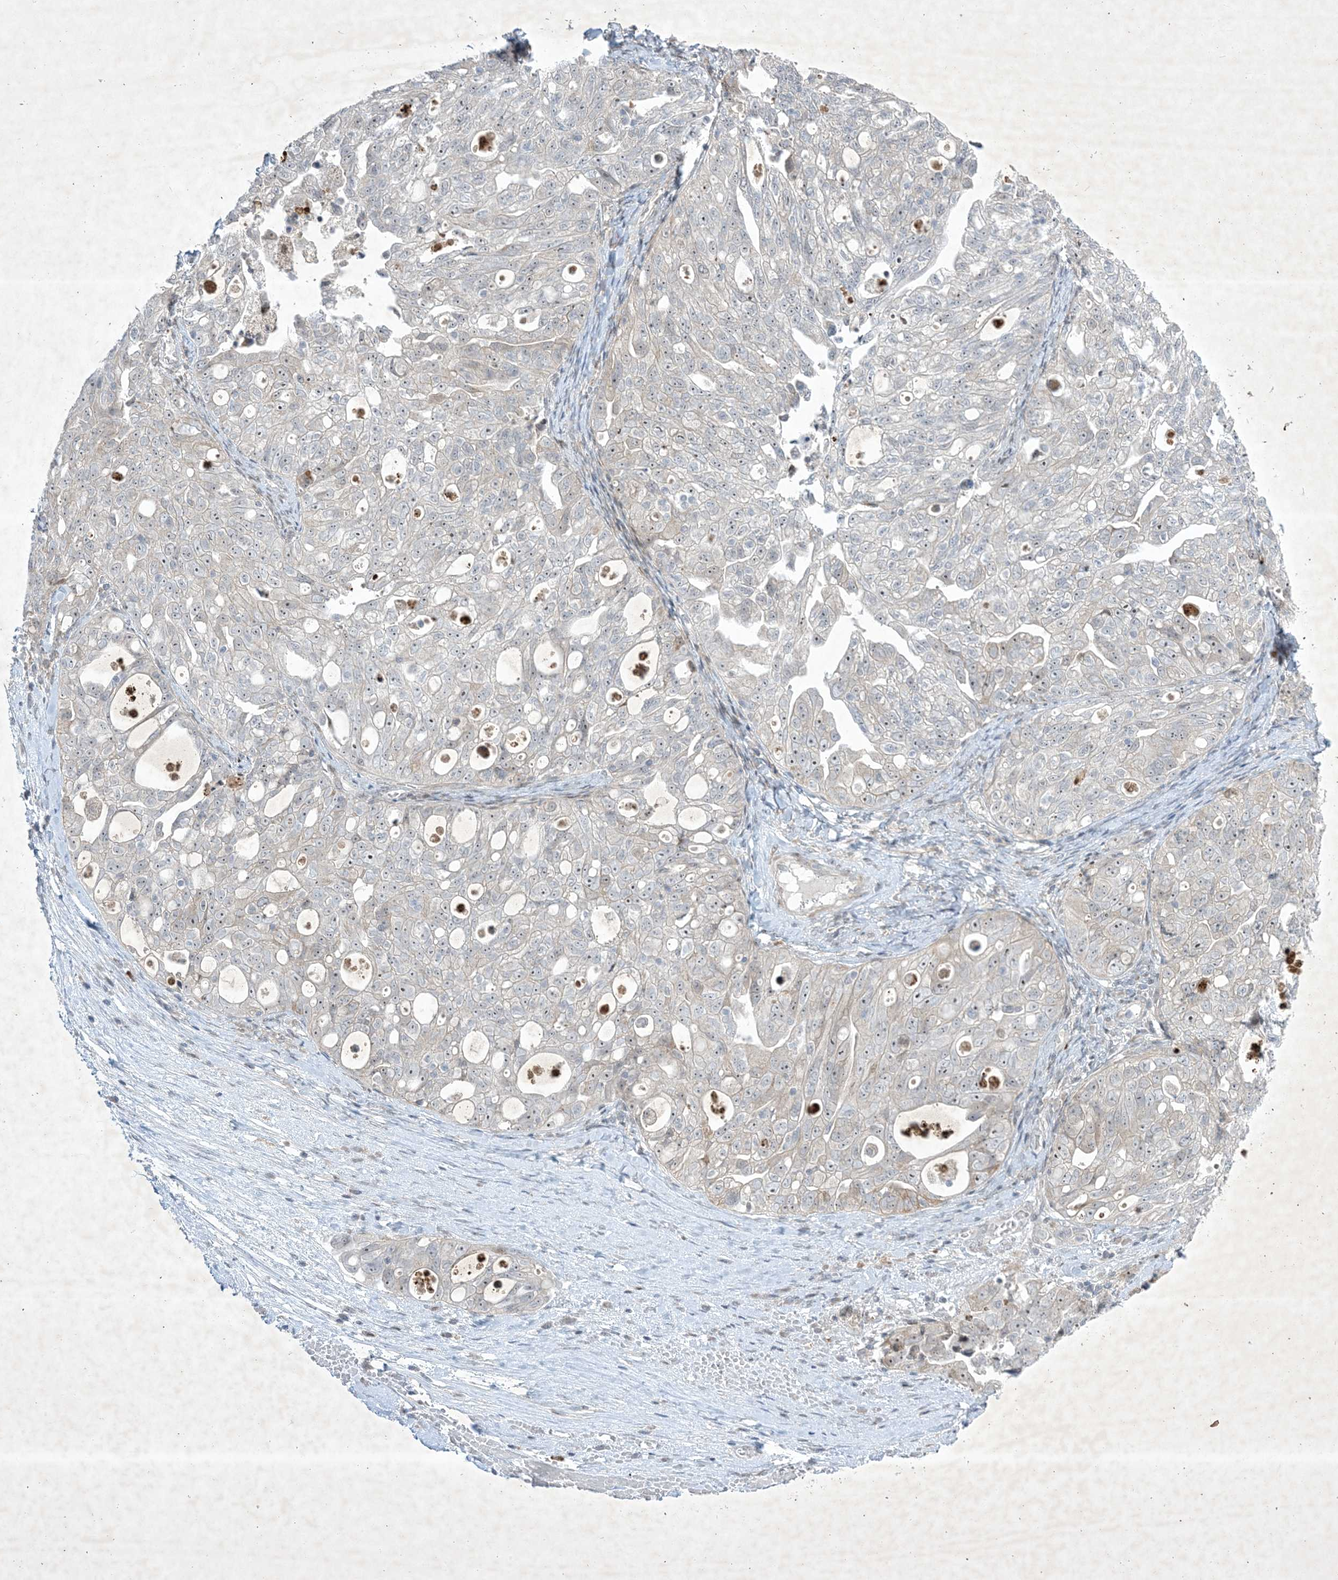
{"staining": {"intensity": "weak", "quantity": "<25%", "location": "cytoplasmic/membranous"}, "tissue": "ovarian cancer", "cell_type": "Tumor cells", "image_type": "cancer", "snomed": [{"axis": "morphology", "description": "Carcinoma, NOS"}, {"axis": "morphology", "description": "Cystadenocarcinoma, serous, NOS"}, {"axis": "topography", "description": "Ovary"}], "caption": "This is an IHC photomicrograph of human ovarian carcinoma. There is no staining in tumor cells.", "gene": "SOGA3", "patient": {"sex": "female", "age": 69}}